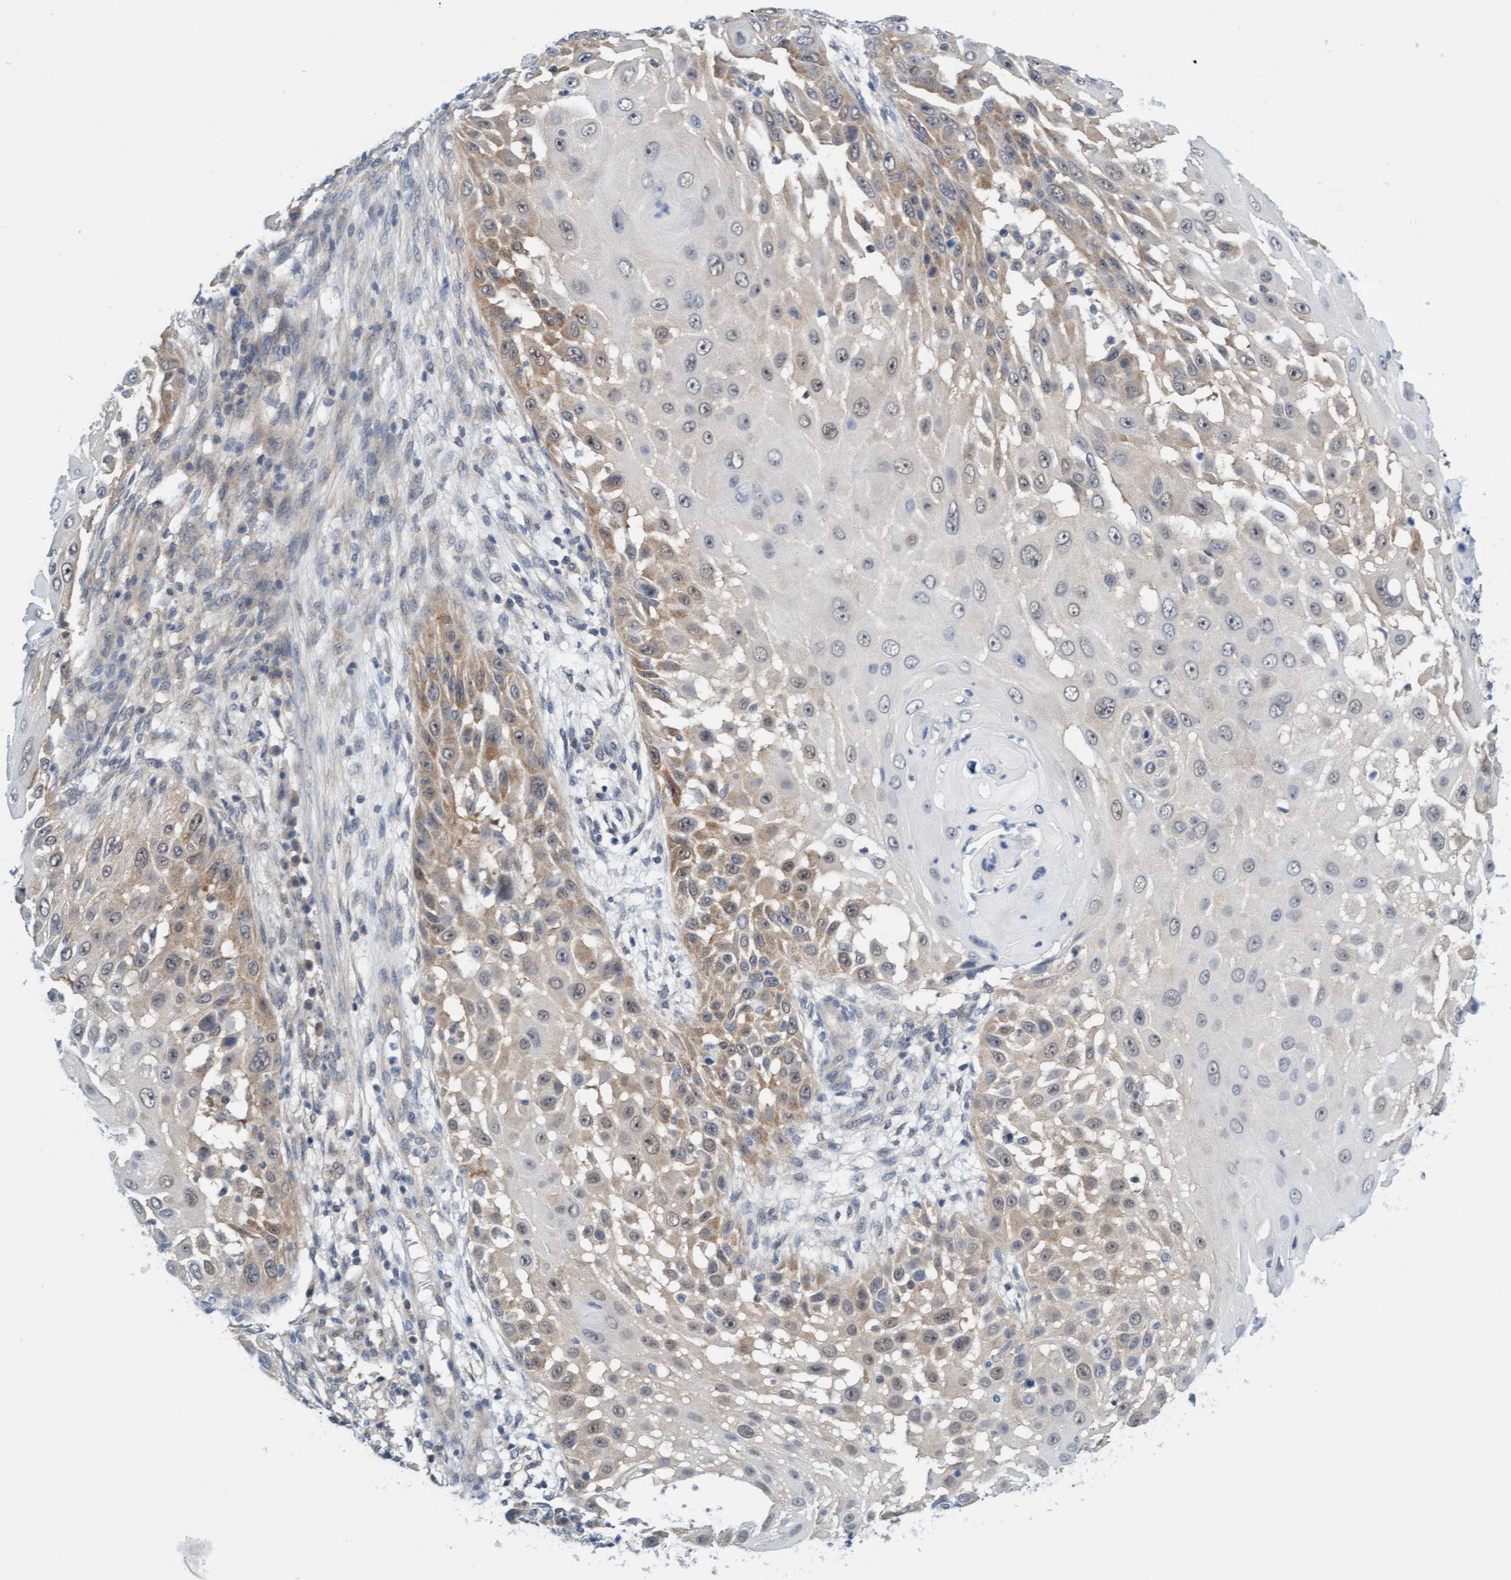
{"staining": {"intensity": "weak", "quantity": "25%-75%", "location": "cytoplasmic/membranous"}, "tissue": "skin cancer", "cell_type": "Tumor cells", "image_type": "cancer", "snomed": [{"axis": "morphology", "description": "Squamous cell carcinoma, NOS"}, {"axis": "topography", "description": "Skin"}], "caption": "Human squamous cell carcinoma (skin) stained with a brown dye shows weak cytoplasmic/membranous positive positivity in about 25%-75% of tumor cells.", "gene": "AMZ2", "patient": {"sex": "female", "age": 44}}